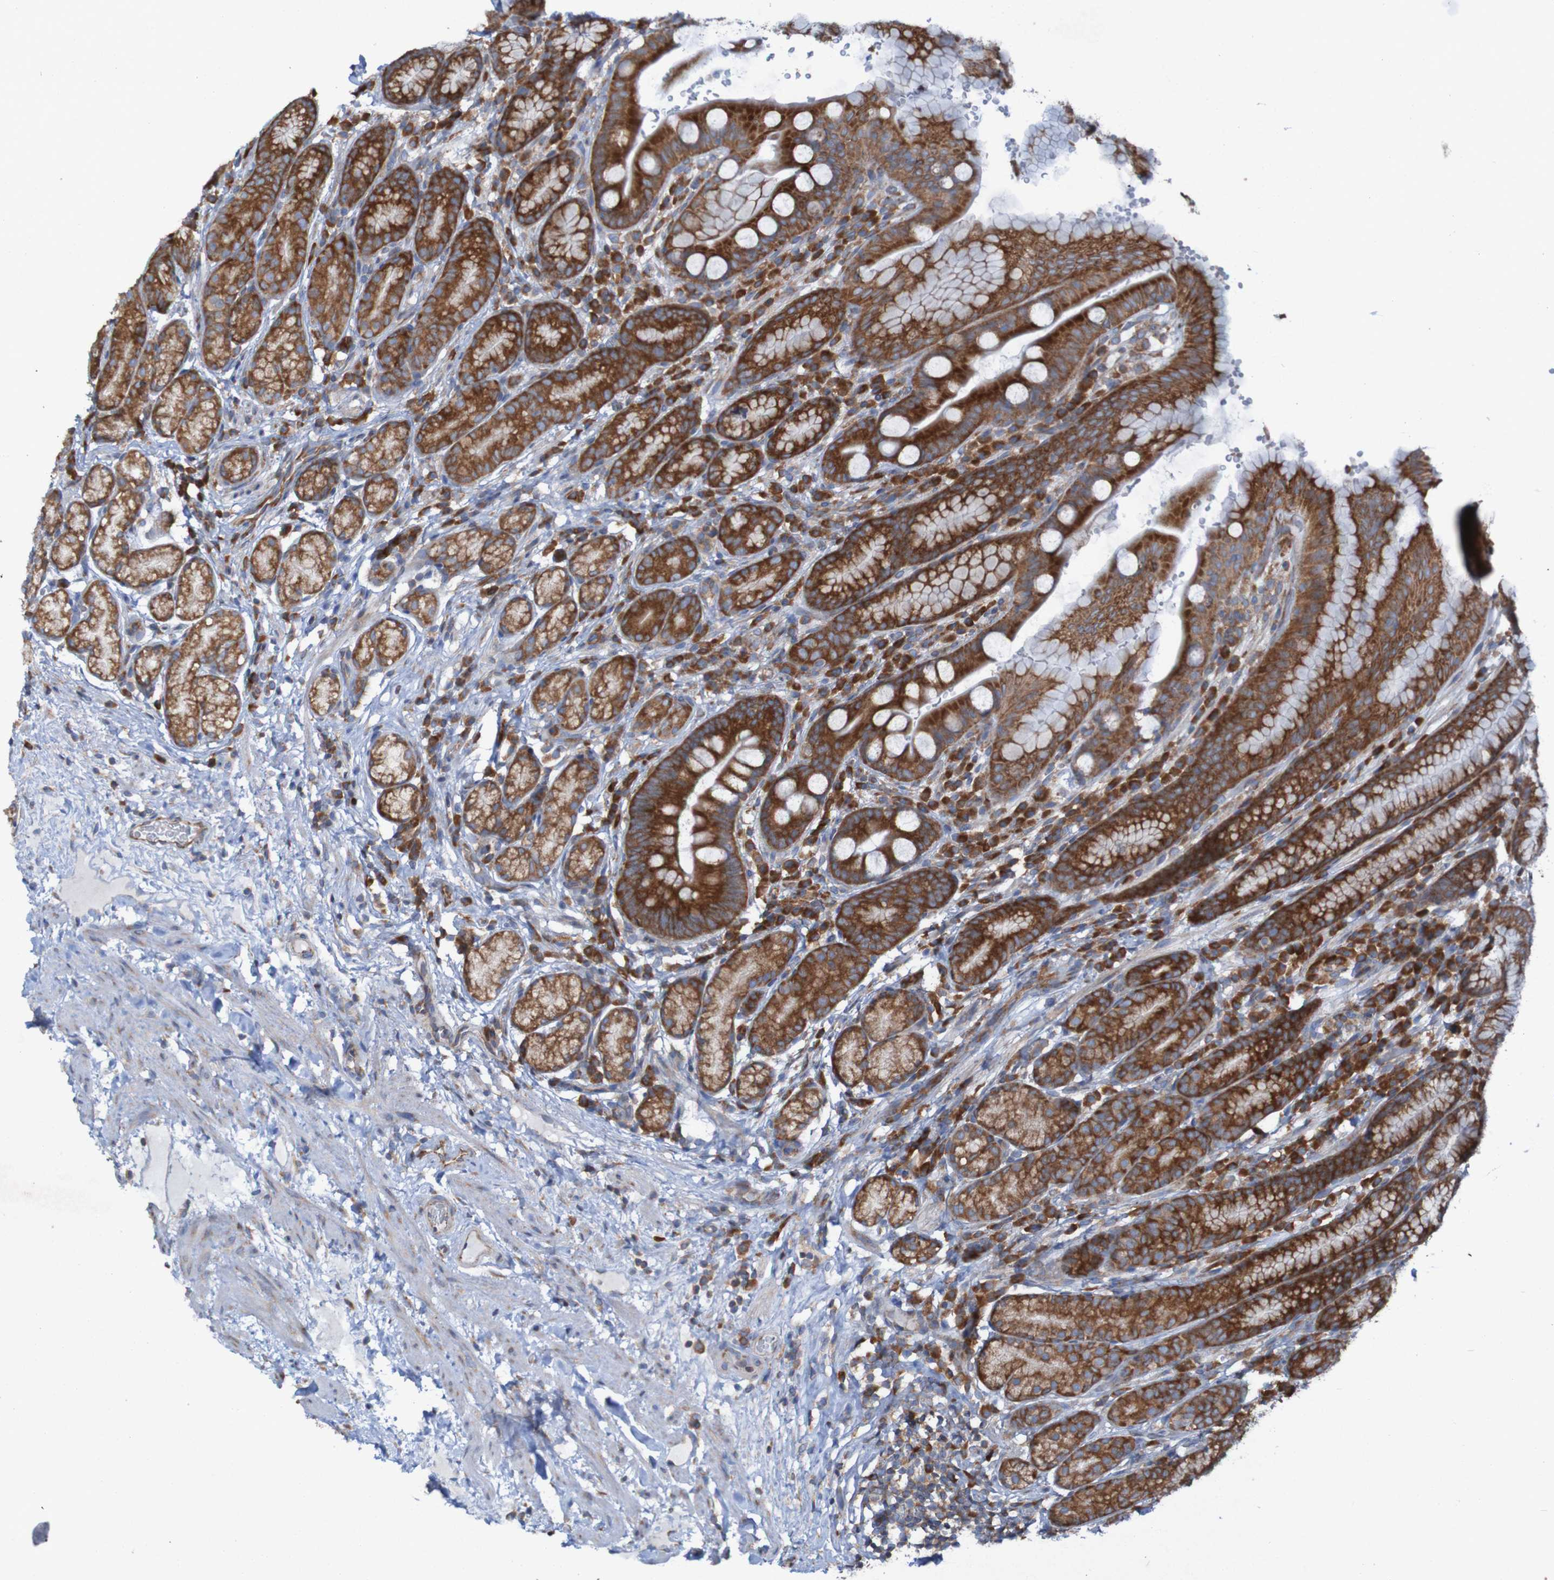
{"staining": {"intensity": "strong", "quantity": ">75%", "location": "cytoplasmic/membranous"}, "tissue": "stomach", "cell_type": "Glandular cells", "image_type": "normal", "snomed": [{"axis": "morphology", "description": "Normal tissue, NOS"}, {"axis": "topography", "description": "Stomach, lower"}], "caption": "About >75% of glandular cells in unremarkable human stomach show strong cytoplasmic/membranous protein expression as visualized by brown immunohistochemical staining.", "gene": "RPL10L", "patient": {"sex": "male", "age": 52}}